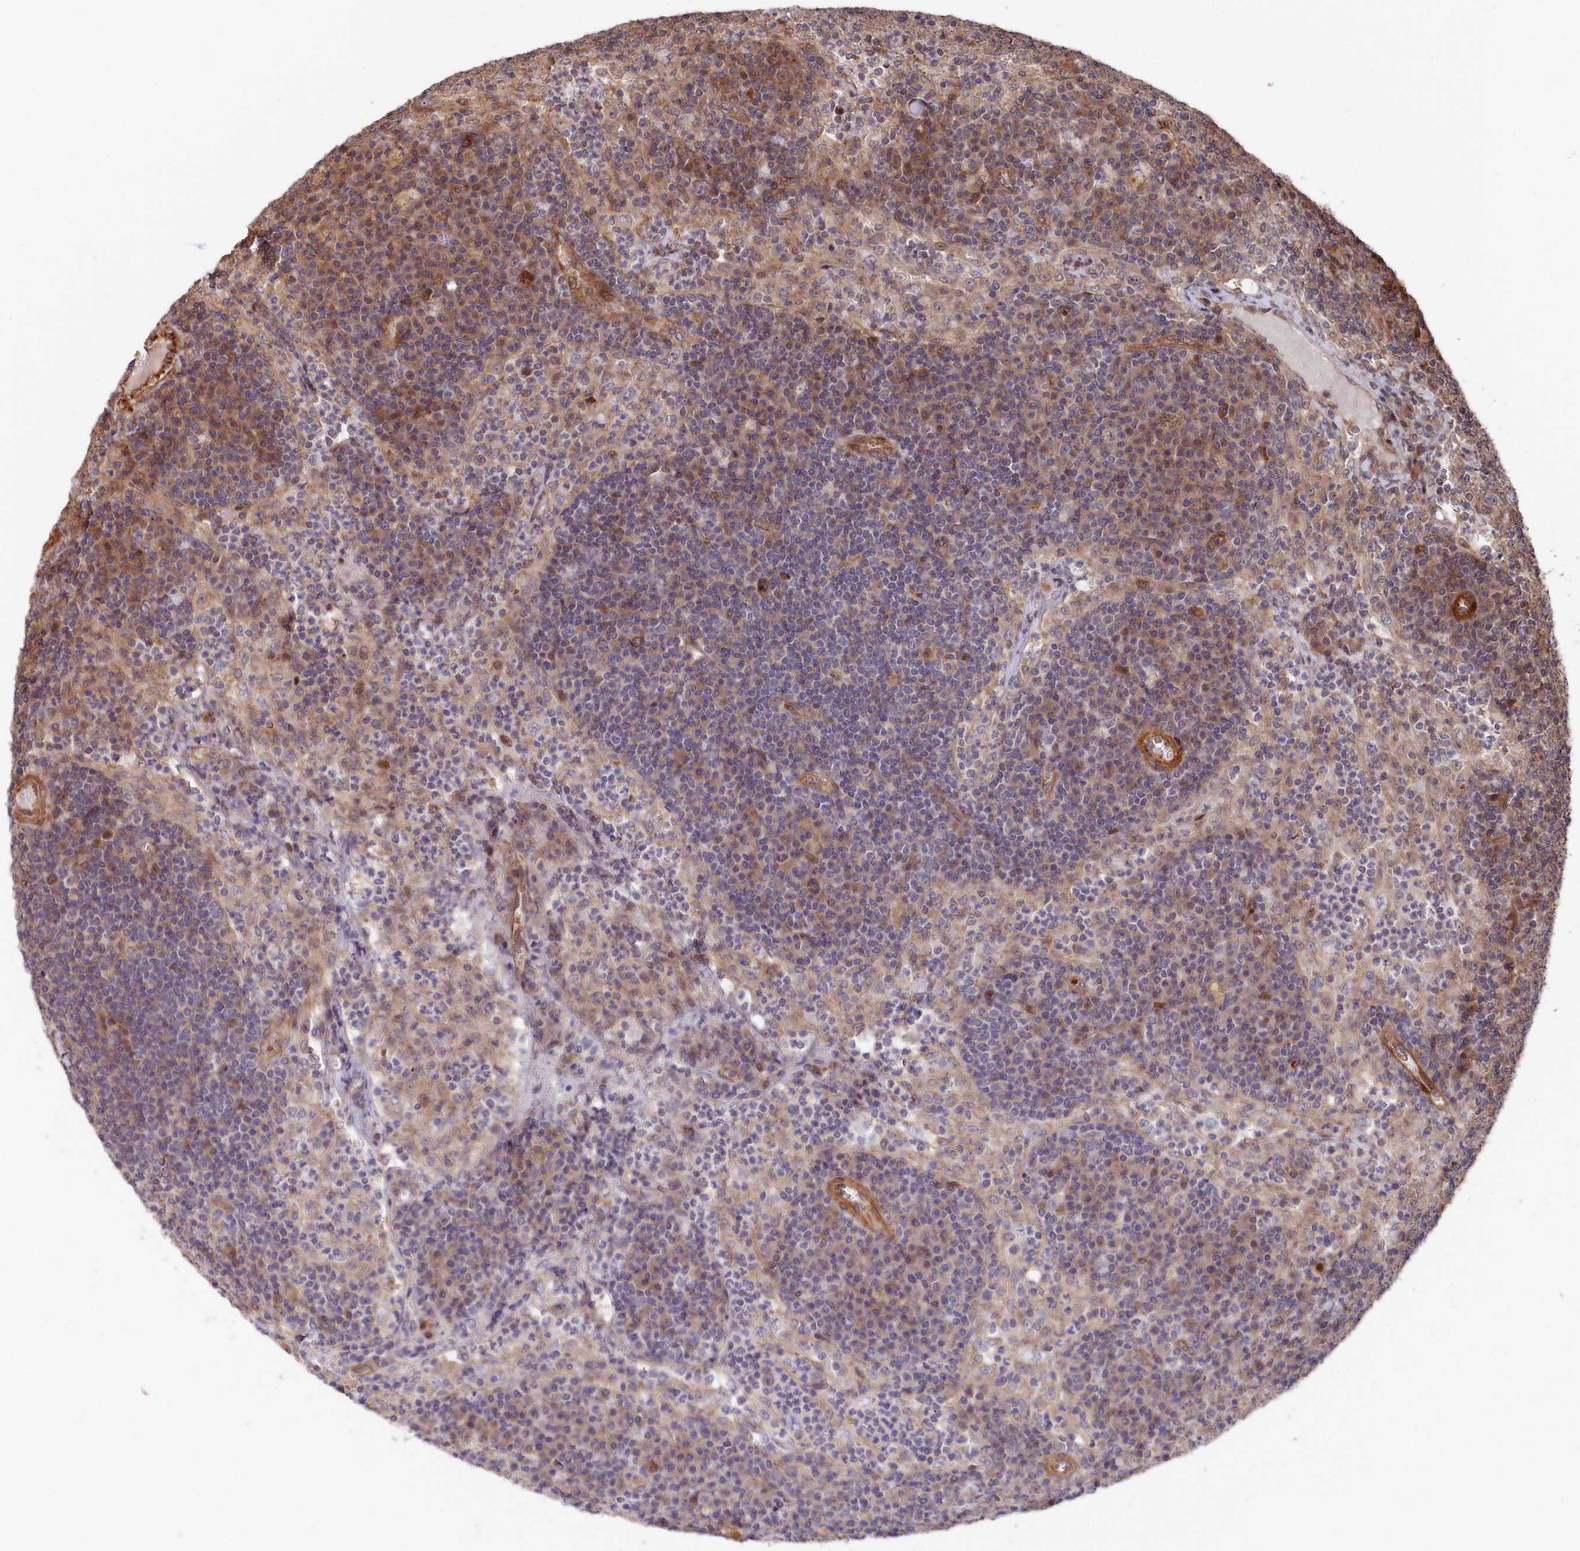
{"staining": {"intensity": "weak", "quantity": "<25%", "location": "cytoplasmic/membranous"}, "tissue": "lymph node", "cell_type": "Germinal center cells", "image_type": "normal", "snomed": [{"axis": "morphology", "description": "Normal tissue, NOS"}, {"axis": "topography", "description": "Lymph node"}], "caption": "Micrograph shows no protein expression in germinal center cells of unremarkable lymph node. (IHC, brightfield microscopy, high magnification).", "gene": "TNKS1BP1", "patient": {"sex": "female", "age": 70}}